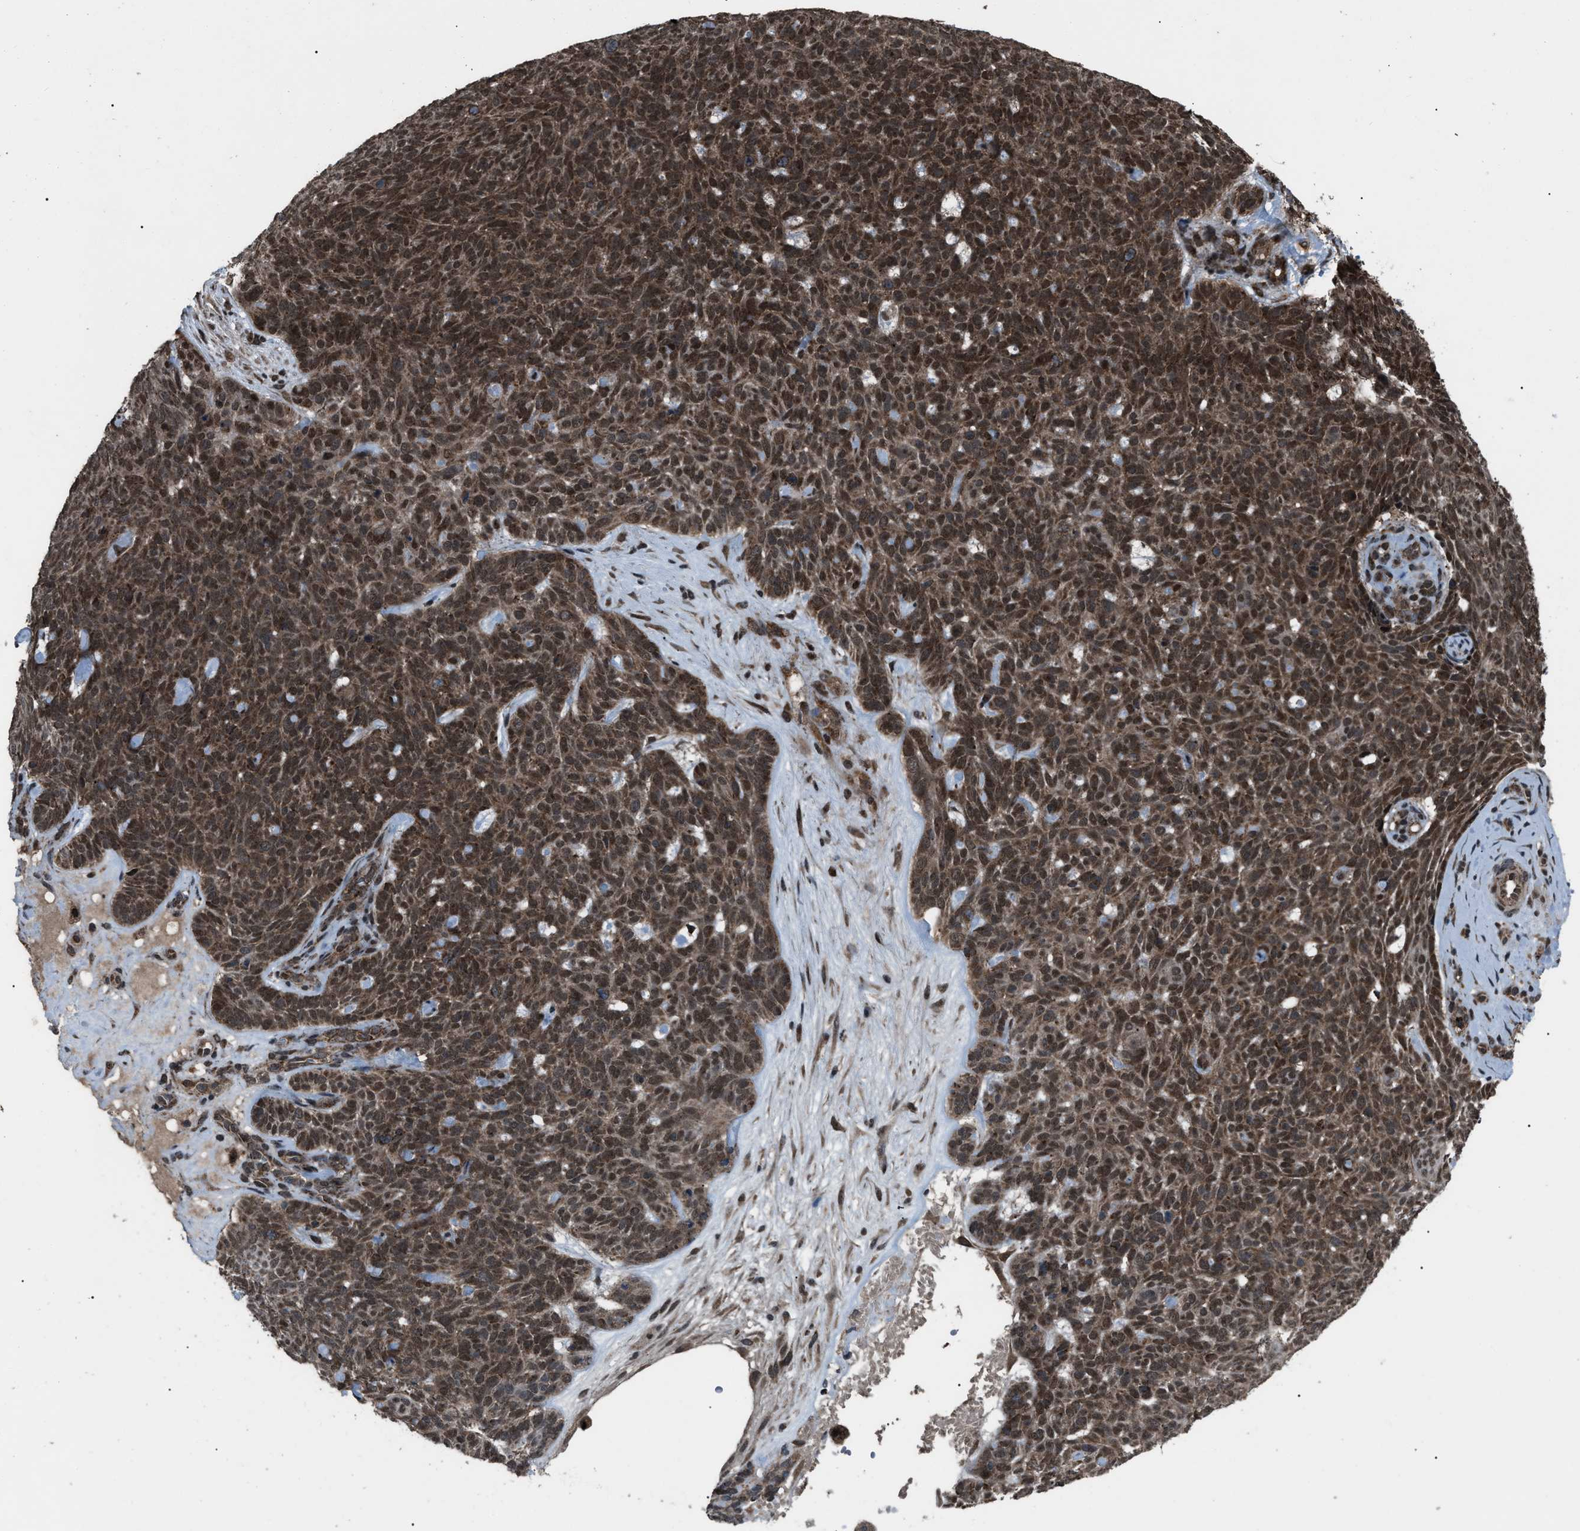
{"staining": {"intensity": "strong", "quantity": ">75%", "location": "cytoplasmic/membranous,nuclear"}, "tissue": "skin cancer", "cell_type": "Tumor cells", "image_type": "cancer", "snomed": [{"axis": "morphology", "description": "Basal cell carcinoma"}, {"axis": "topography", "description": "Skin"}], "caption": "Brown immunohistochemical staining in skin basal cell carcinoma shows strong cytoplasmic/membranous and nuclear positivity in approximately >75% of tumor cells.", "gene": "ZFAND2A", "patient": {"sex": "male", "age": 61}}